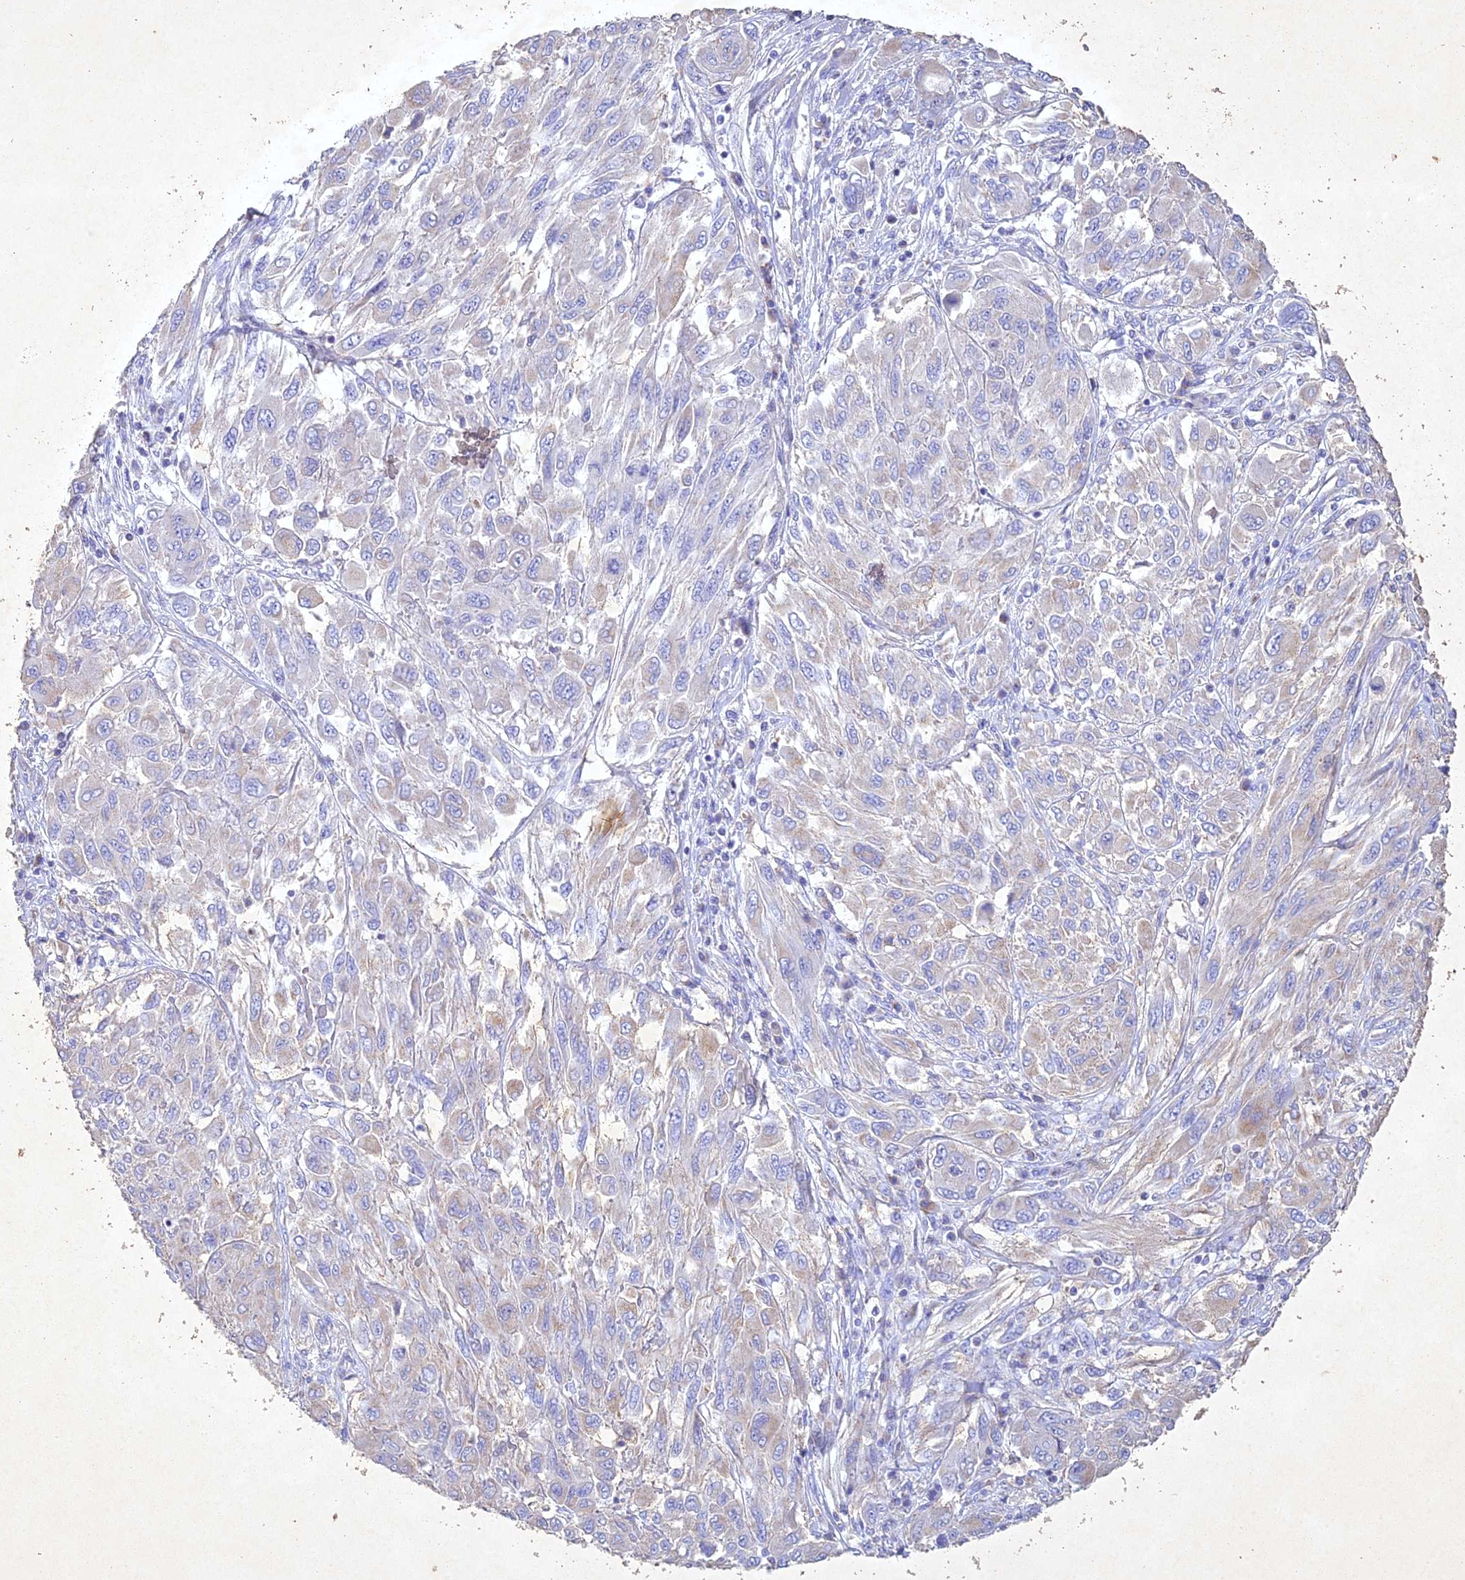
{"staining": {"intensity": "negative", "quantity": "none", "location": "none"}, "tissue": "melanoma", "cell_type": "Tumor cells", "image_type": "cancer", "snomed": [{"axis": "morphology", "description": "Malignant melanoma, NOS"}, {"axis": "topography", "description": "Skin"}], "caption": "Tumor cells are negative for brown protein staining in melanoma.", "gene": "NDUFV1", "patient": {"sex": "female", "age": 91}}